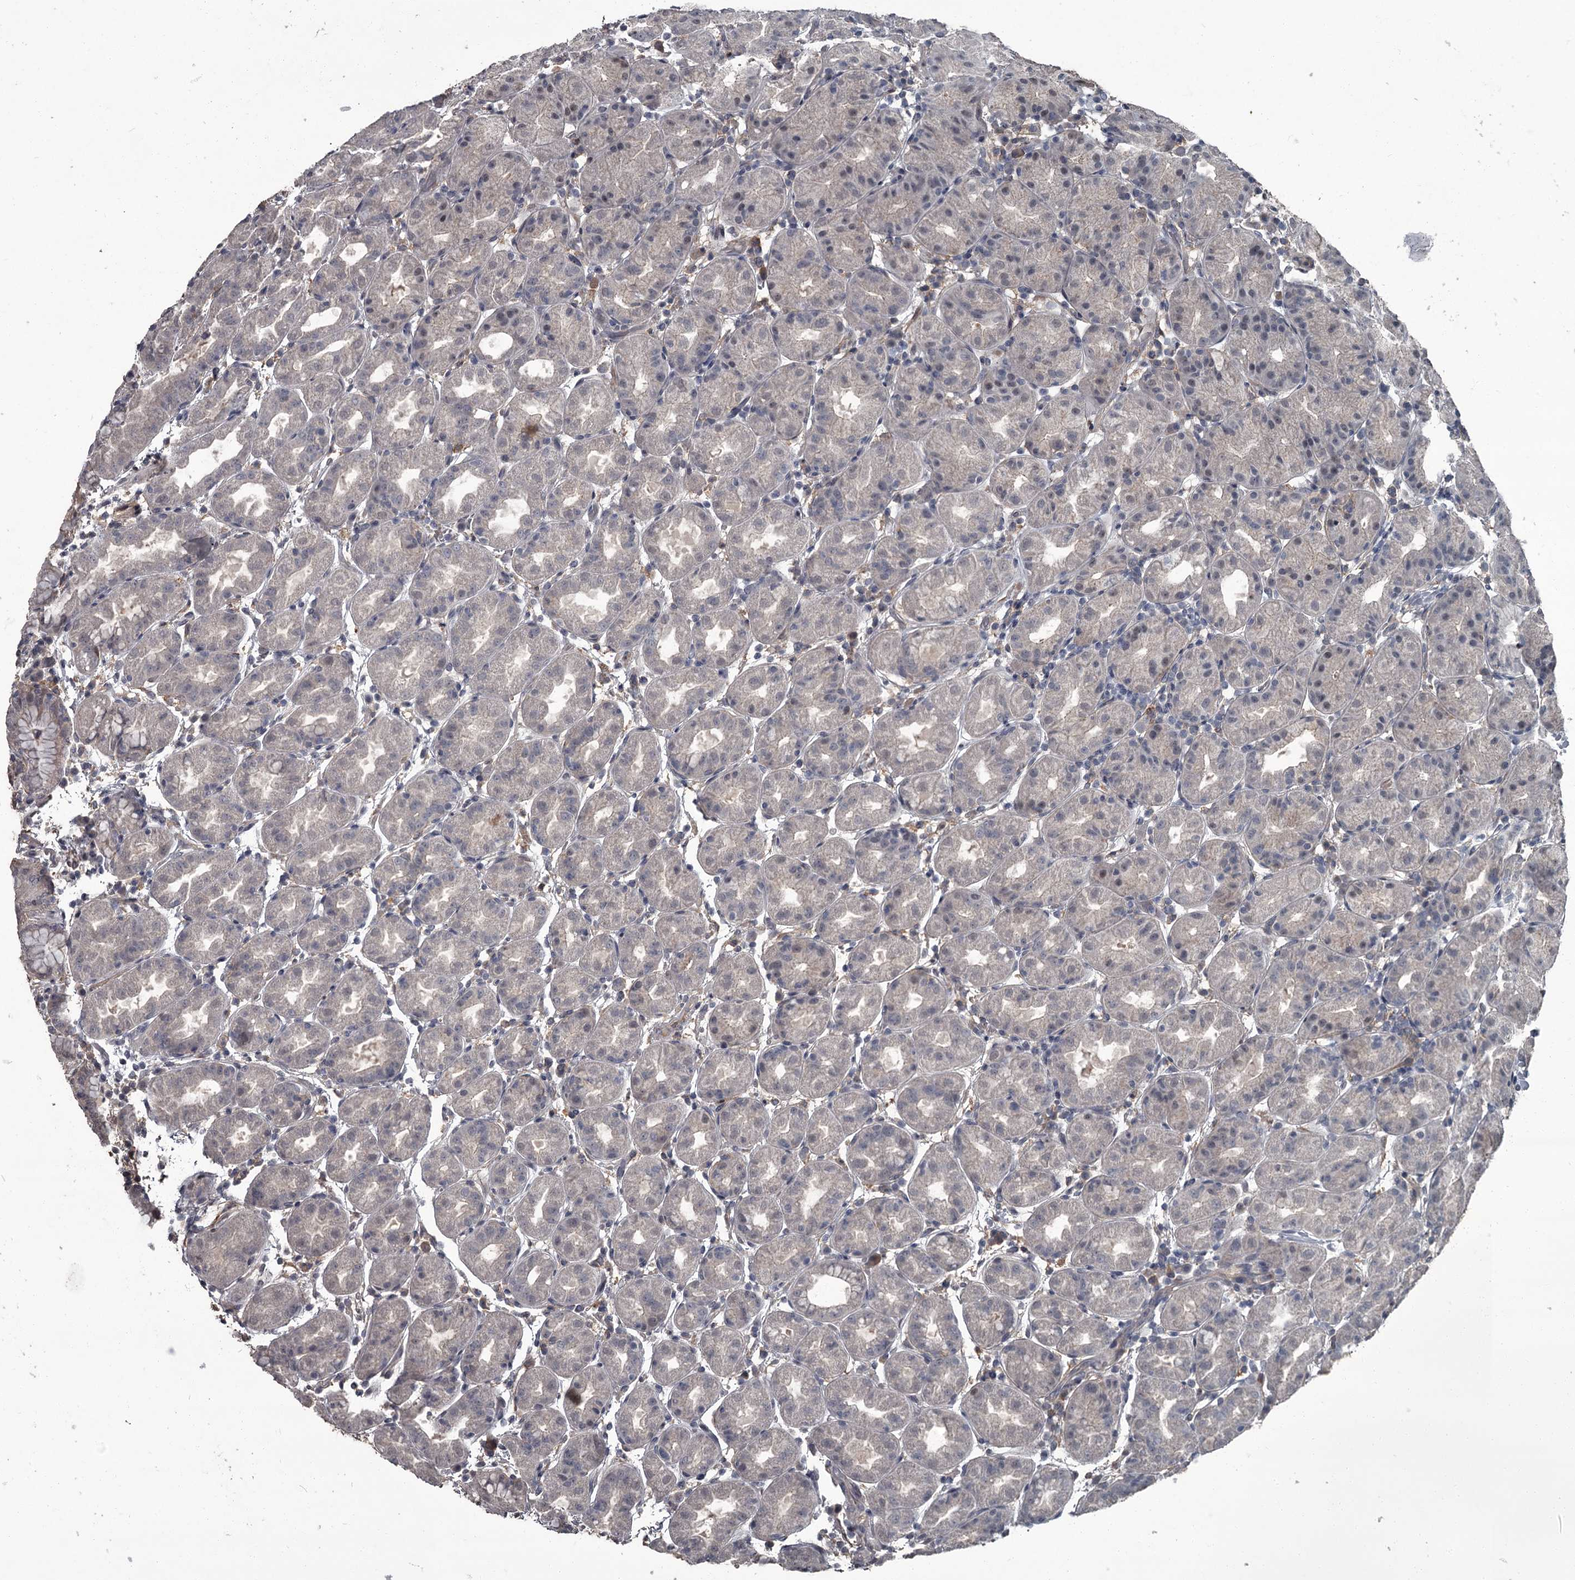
{"staining": {"intensity": "weak", "quantity": "<25%", "location": "nuclear"}, "tissue": "stomach", "cell_type": "Glandular cells", "image_type": "normal", "snomed": [{"axis": "morphology", "description": "Normal tissue, NOS"}, {"axis": "topography", "description": "Stomach"}], "caption": "IHC histopathology image of normal human stomach stained for a protein (brown), which reveals no expression in glandular cells. (DAB immunohistochemistry (IHC) visualized using brightfield microscopy, high magnification).", "gene": "FLVCR2", "patient": {"sex": "female", "age": 79}}